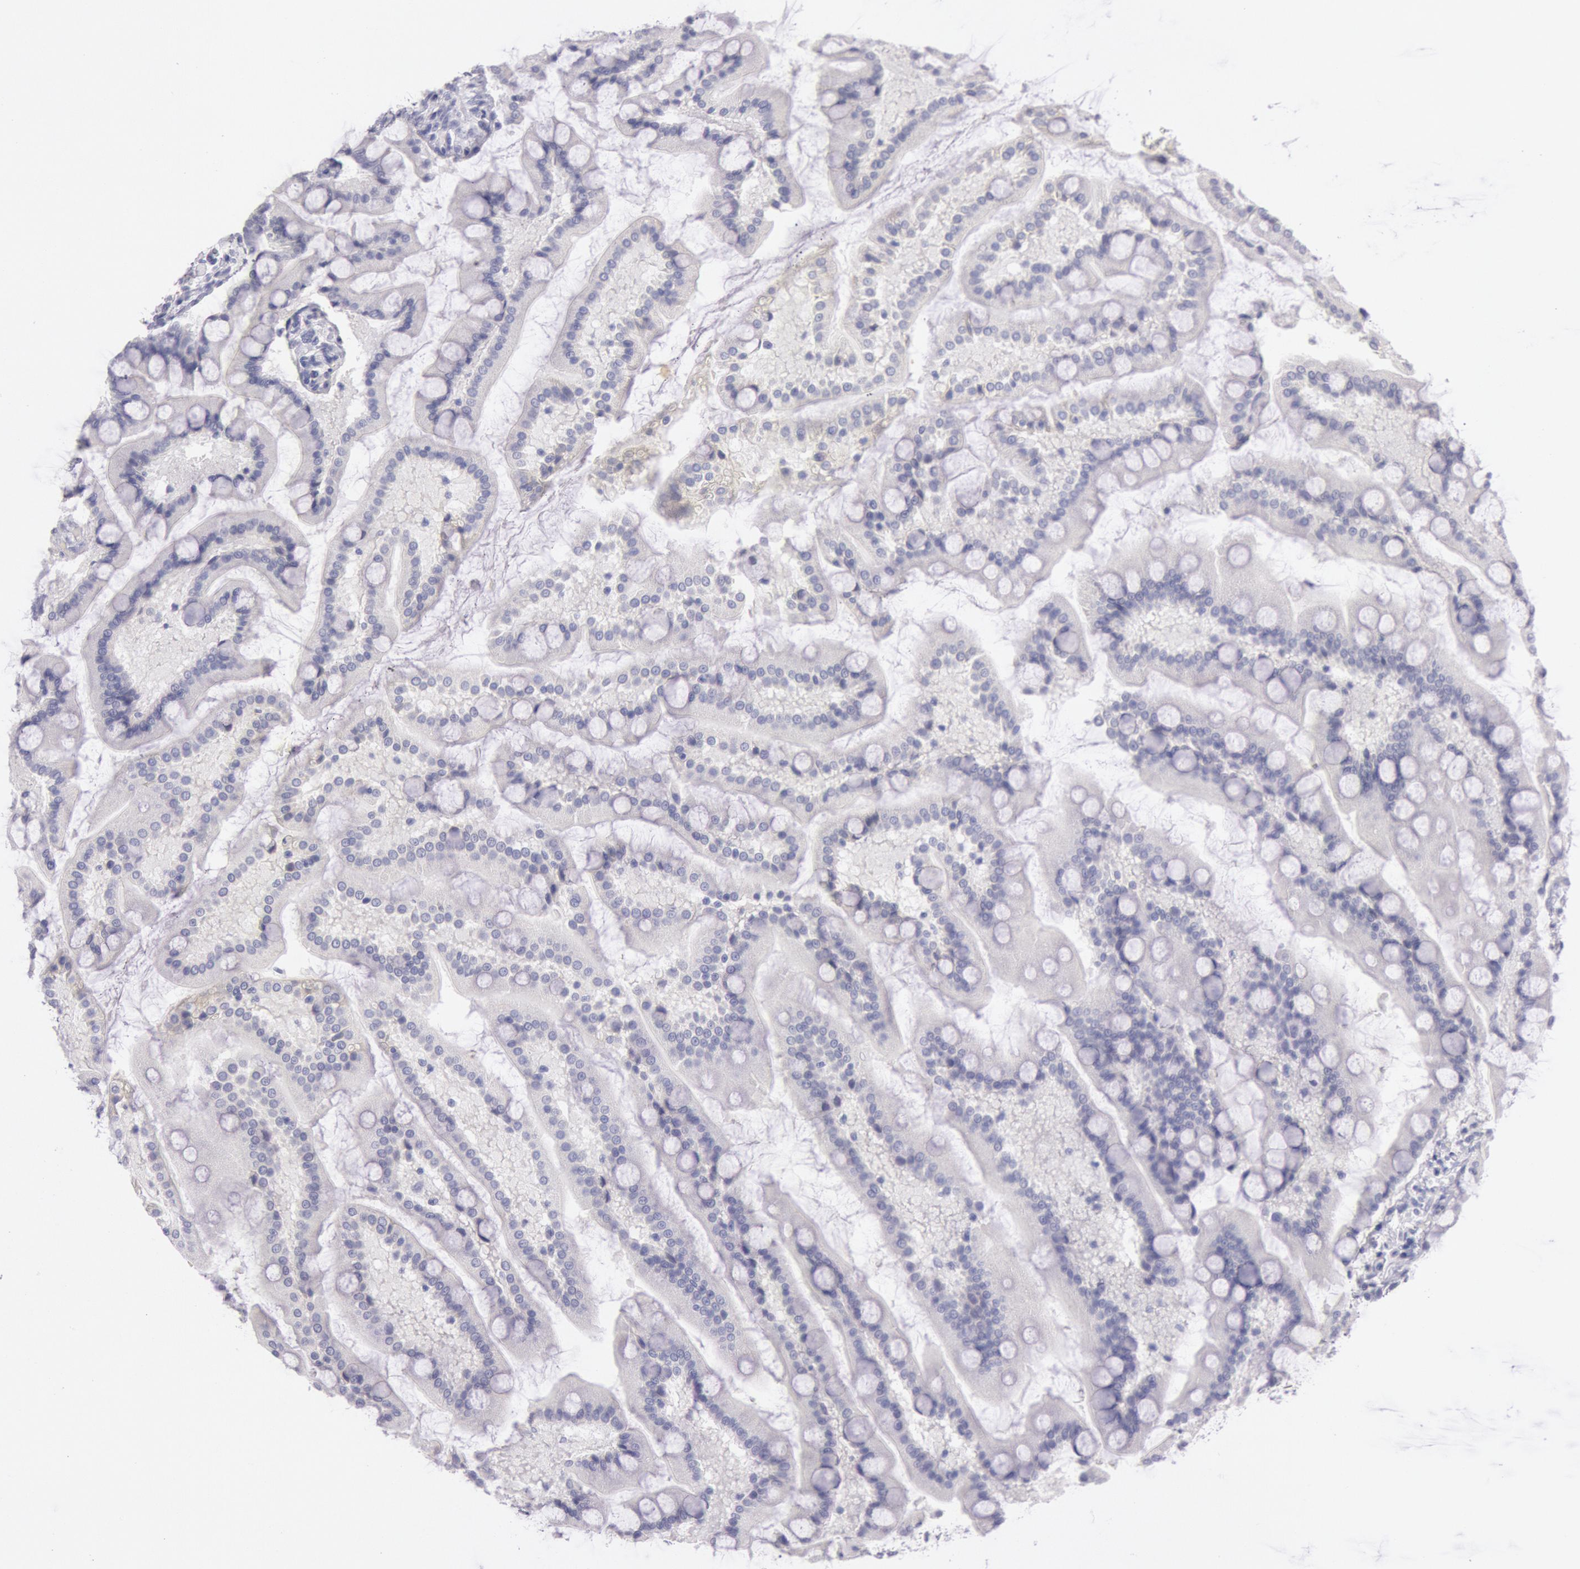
{"staining": {"intensity": "negative", "quantity": "none", "location": "none"}, "tissue": "small intestine", "cell_type": "Glandular cells", "image_type": "normal", "snomed": [{"axis": "morphology", "description": "Normal tissue, NOS"}, {"axis": "topography", "description": "Small intestine"}], "caption": "Immunohistochemistry (IHC) micrograph of normal human small intestine stained for a protein (brown), which shows no expression in glandular cells. (DAB IHC with hematoxylin counter stain).", "gene": "EGFR", "patient": {"sex": "male", "age": 41}}